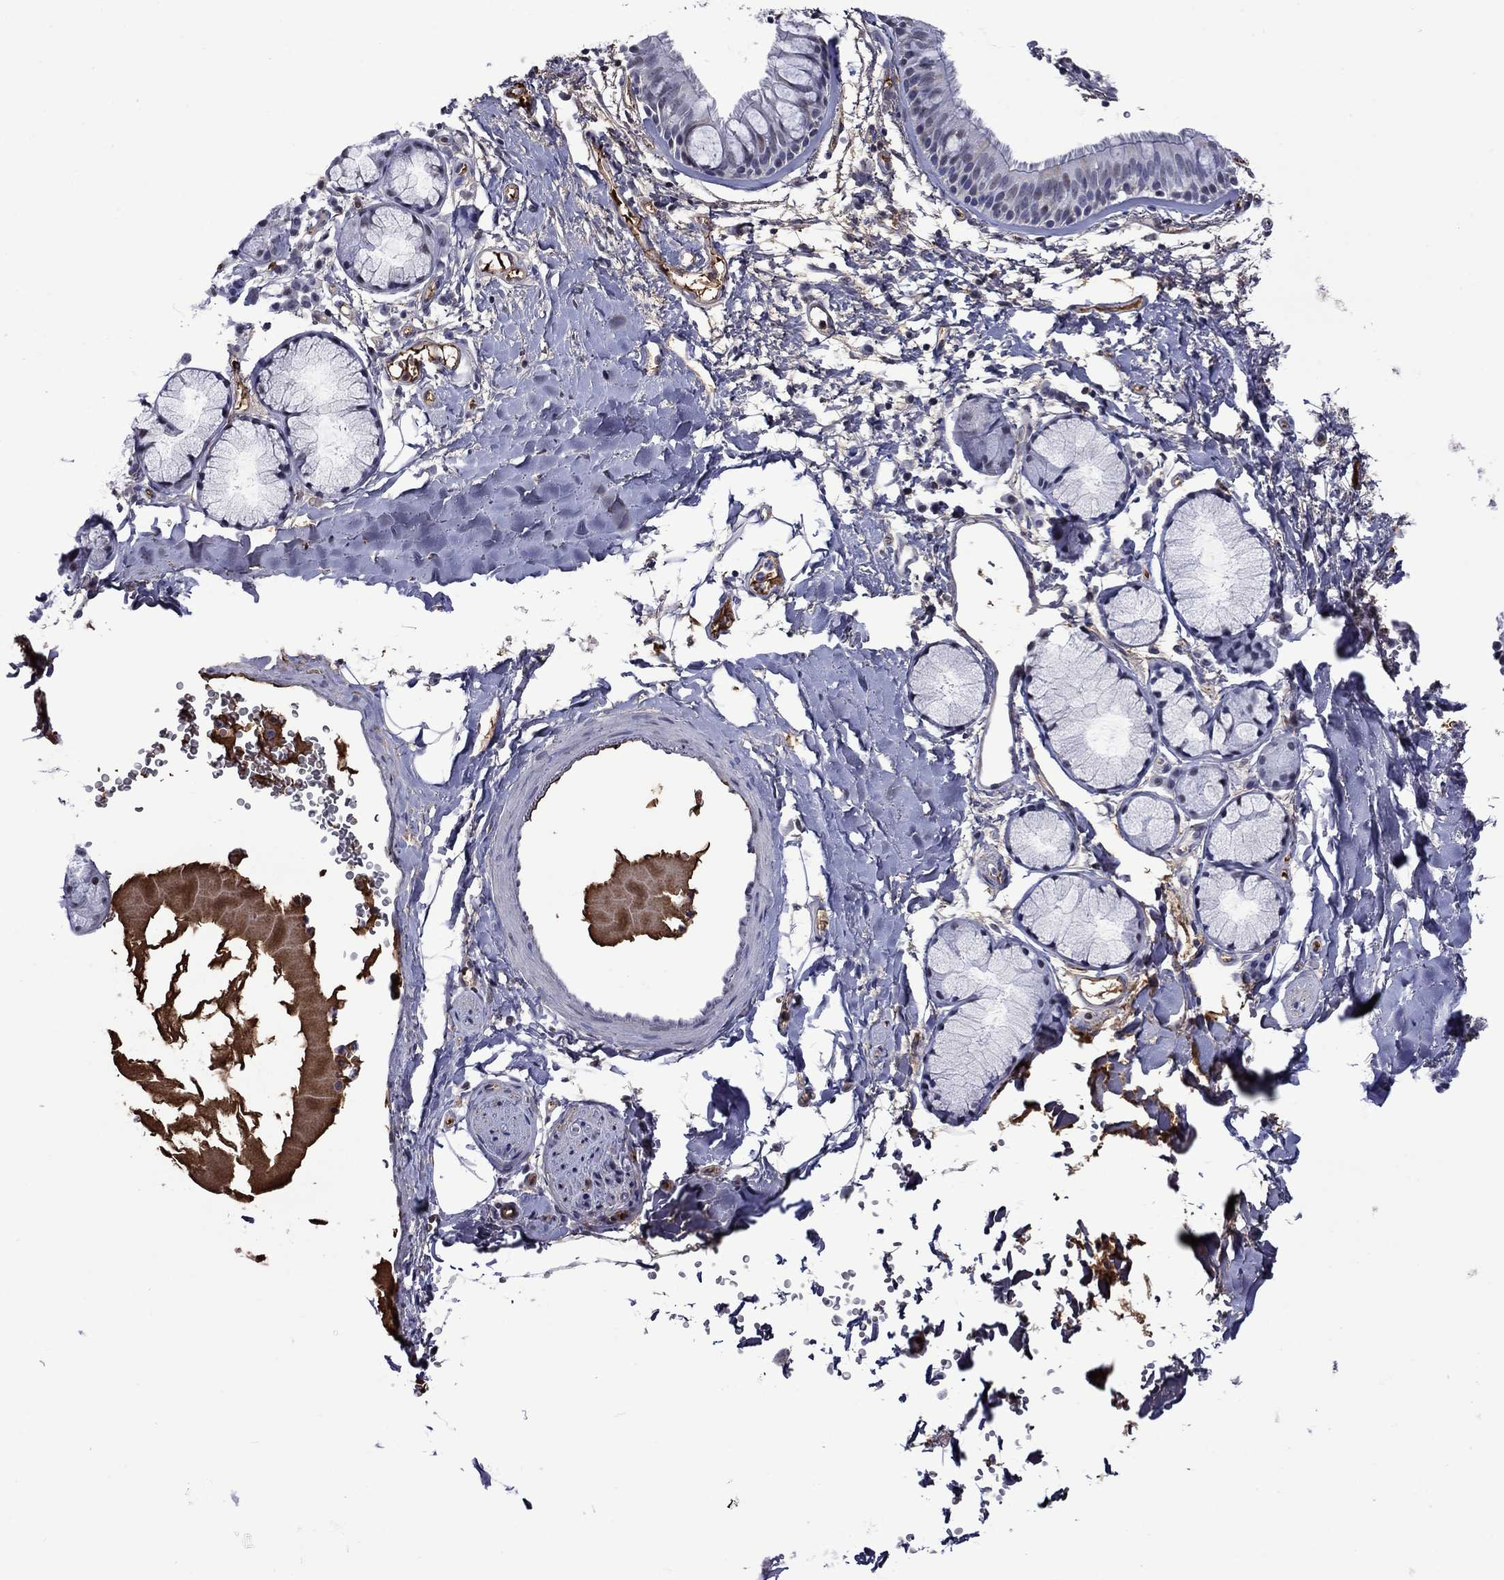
{"staining": {"intensity": "negative", "quantity": "none", "location": "none"}, "tissue": "bronchus", "cell_type": "Respiratory epithelial cells", "image_type": "normal", "snomed": [{"axis": "morphology", "description": "Normal tissue, NOS"}, {"axis": "morphology", "description": "Squamous cell carcinoma, NOS"}, {"axis": "topography", "description": "Cartilage tissue"}, {"axis": "topography", "description": "Bronchus"}], "caption": "DAB (3,3'-diaminobenzidine) immunohistochemical staining of unremarkable bronchus demonstrates no significant expression in respiratory epithelial cells.", "gene": "APOA2", "patient": {"sex": "male", "age": 72}}